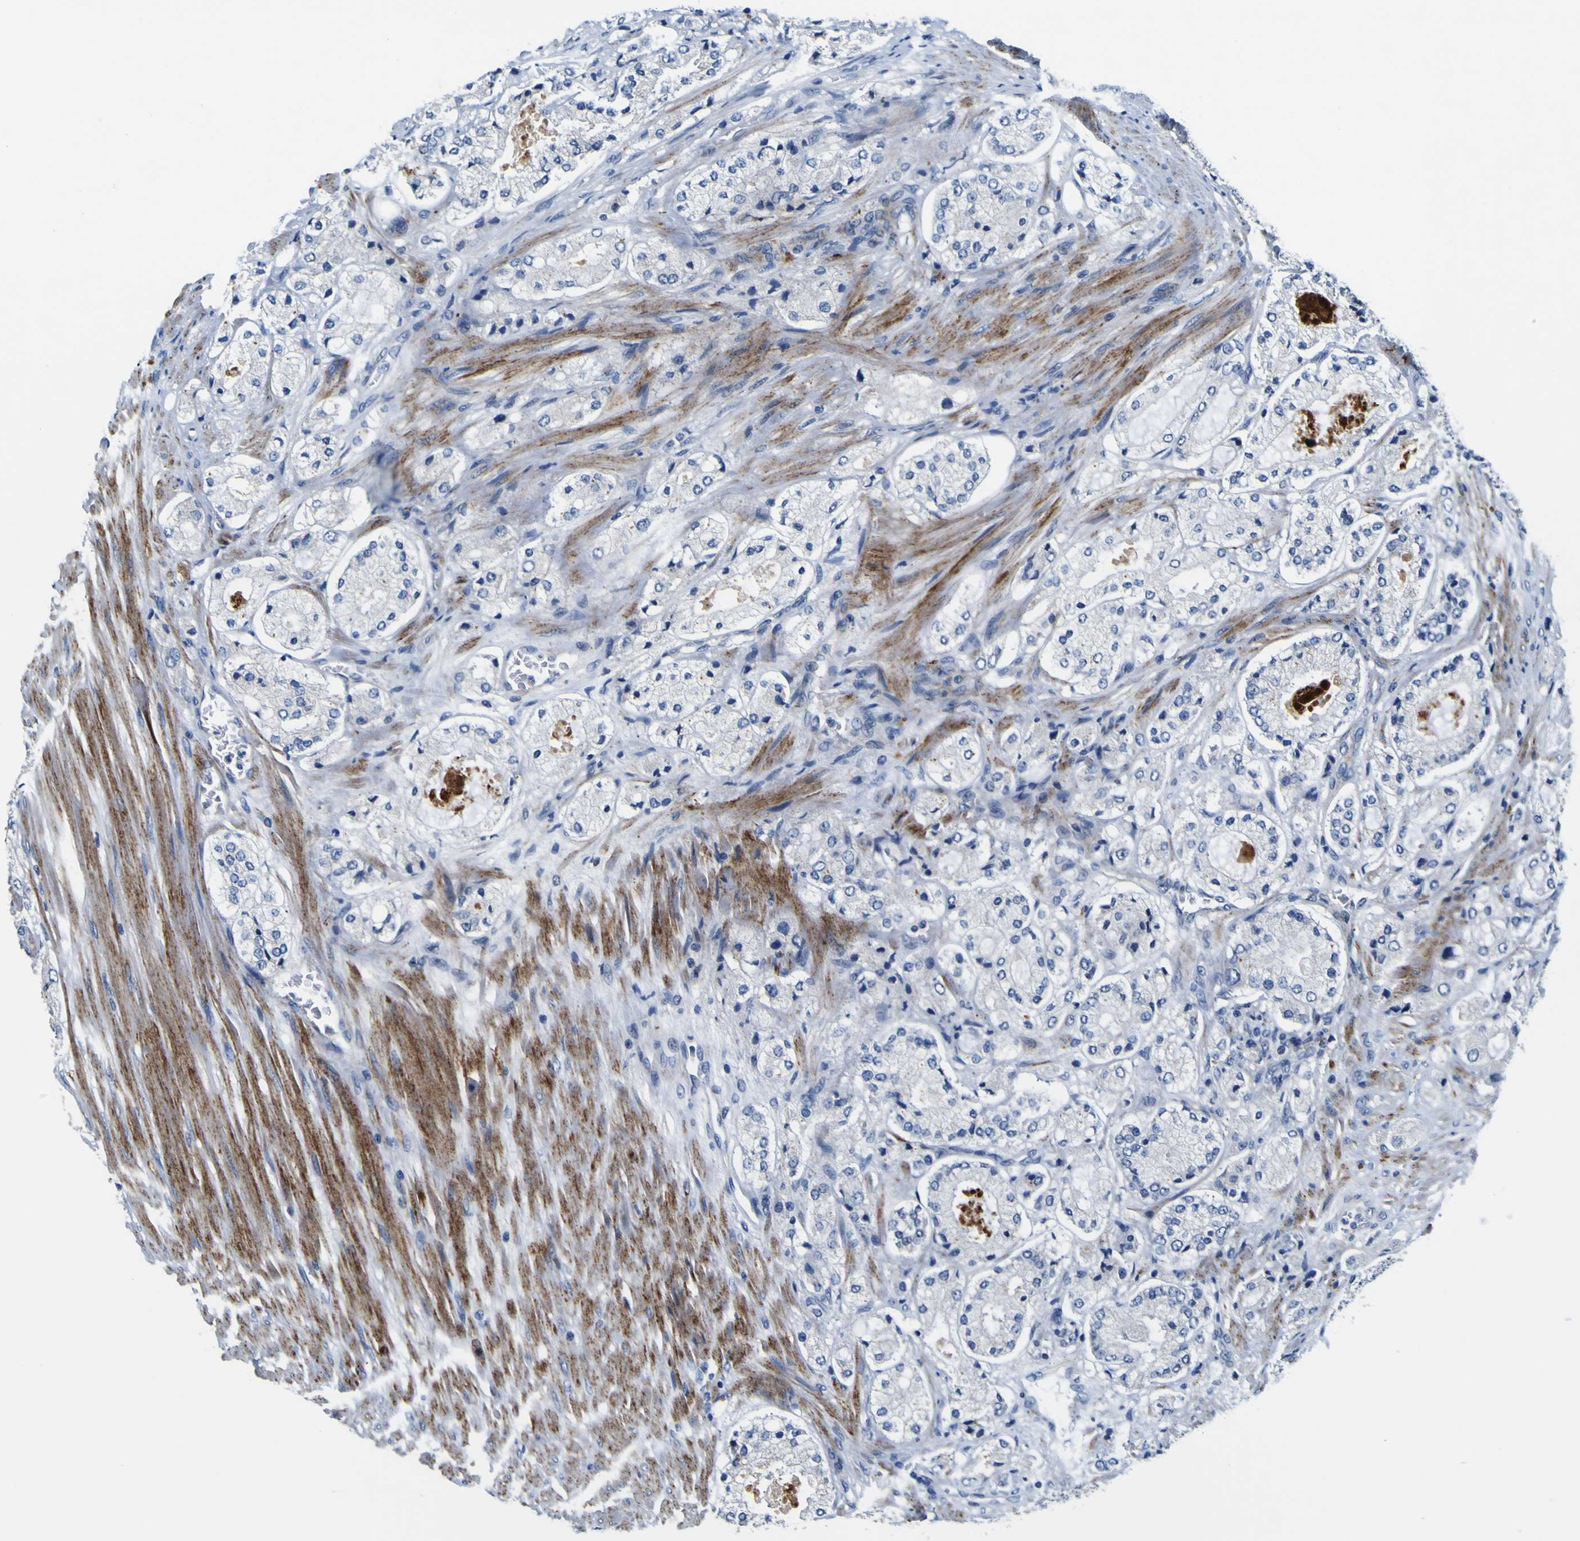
{"staining": {"intensity": "negative", "quantity": "none", "location": "none"}, "tissue": "prostate cancer", "cell_type": "Tumor cells", "image_type": "cancer", "snomed": [{"axis": "morphology", "description": "Adenocarcinoma, High grade"}, {"axis": "topography", "description": "Prostate"}], "caption": "There is no significant positivity in tumor cells of prostate cancer (high-grade adenocarcinoma).", "gene": "AGAP3", "patient": {"sex": "male", "age": 65}}